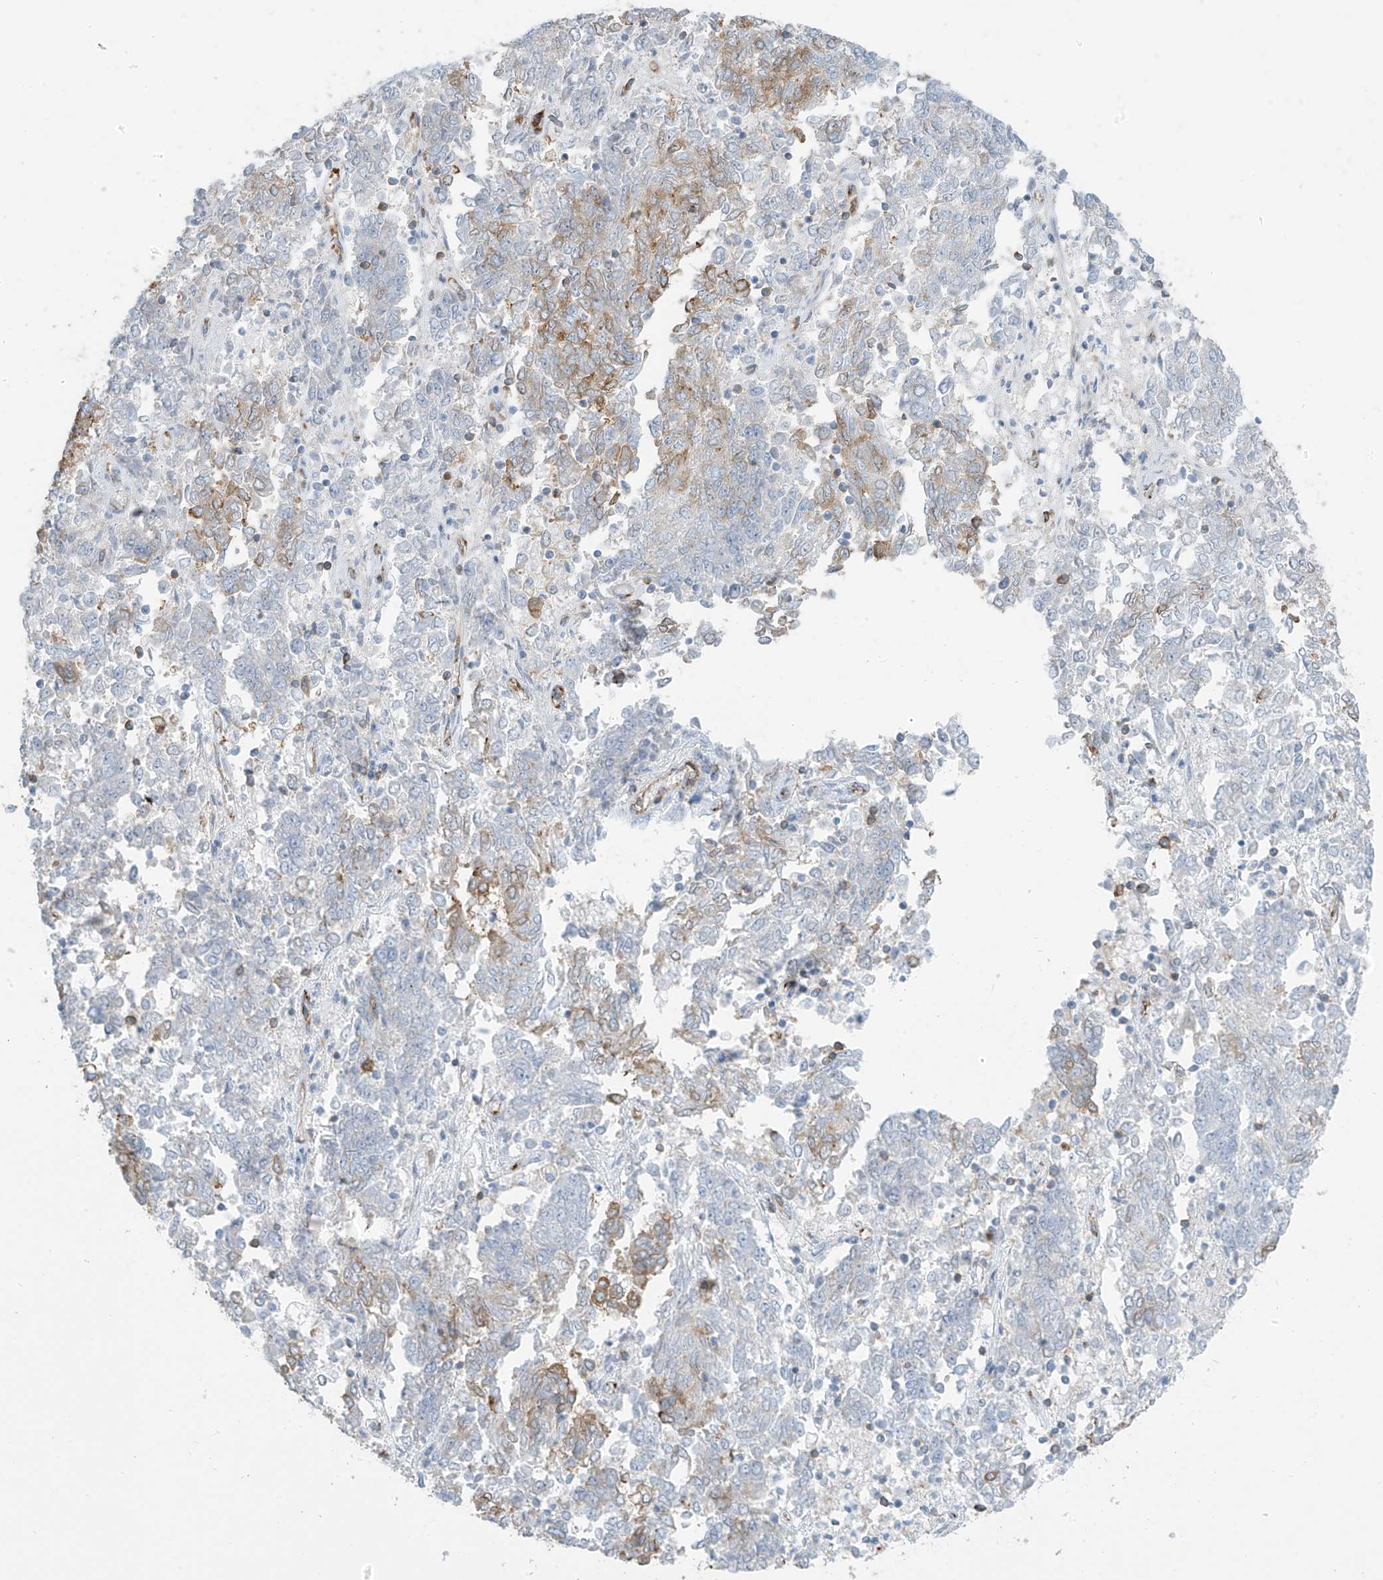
{"staining": {"intensity": "weak", "quantity": "<25%", "location": "cytoplasmic/membranous"}, "tissue": "endometrial cancer", "cell_type": "Tumor cells", "image_type": "cancer", "snomed": [{"axis": "morphology", "description": "Adenocarcinoma, NOS"}, {"axis": "topography", "description": "Endometrium"}], "caption": "There is no significant positivity in tumor cells of endometrial cancer (adenocarcinoma). (DAB IHC, high magnification).", "gene": "ZNF846", "patient": {"sex": "female", "age": 80}}